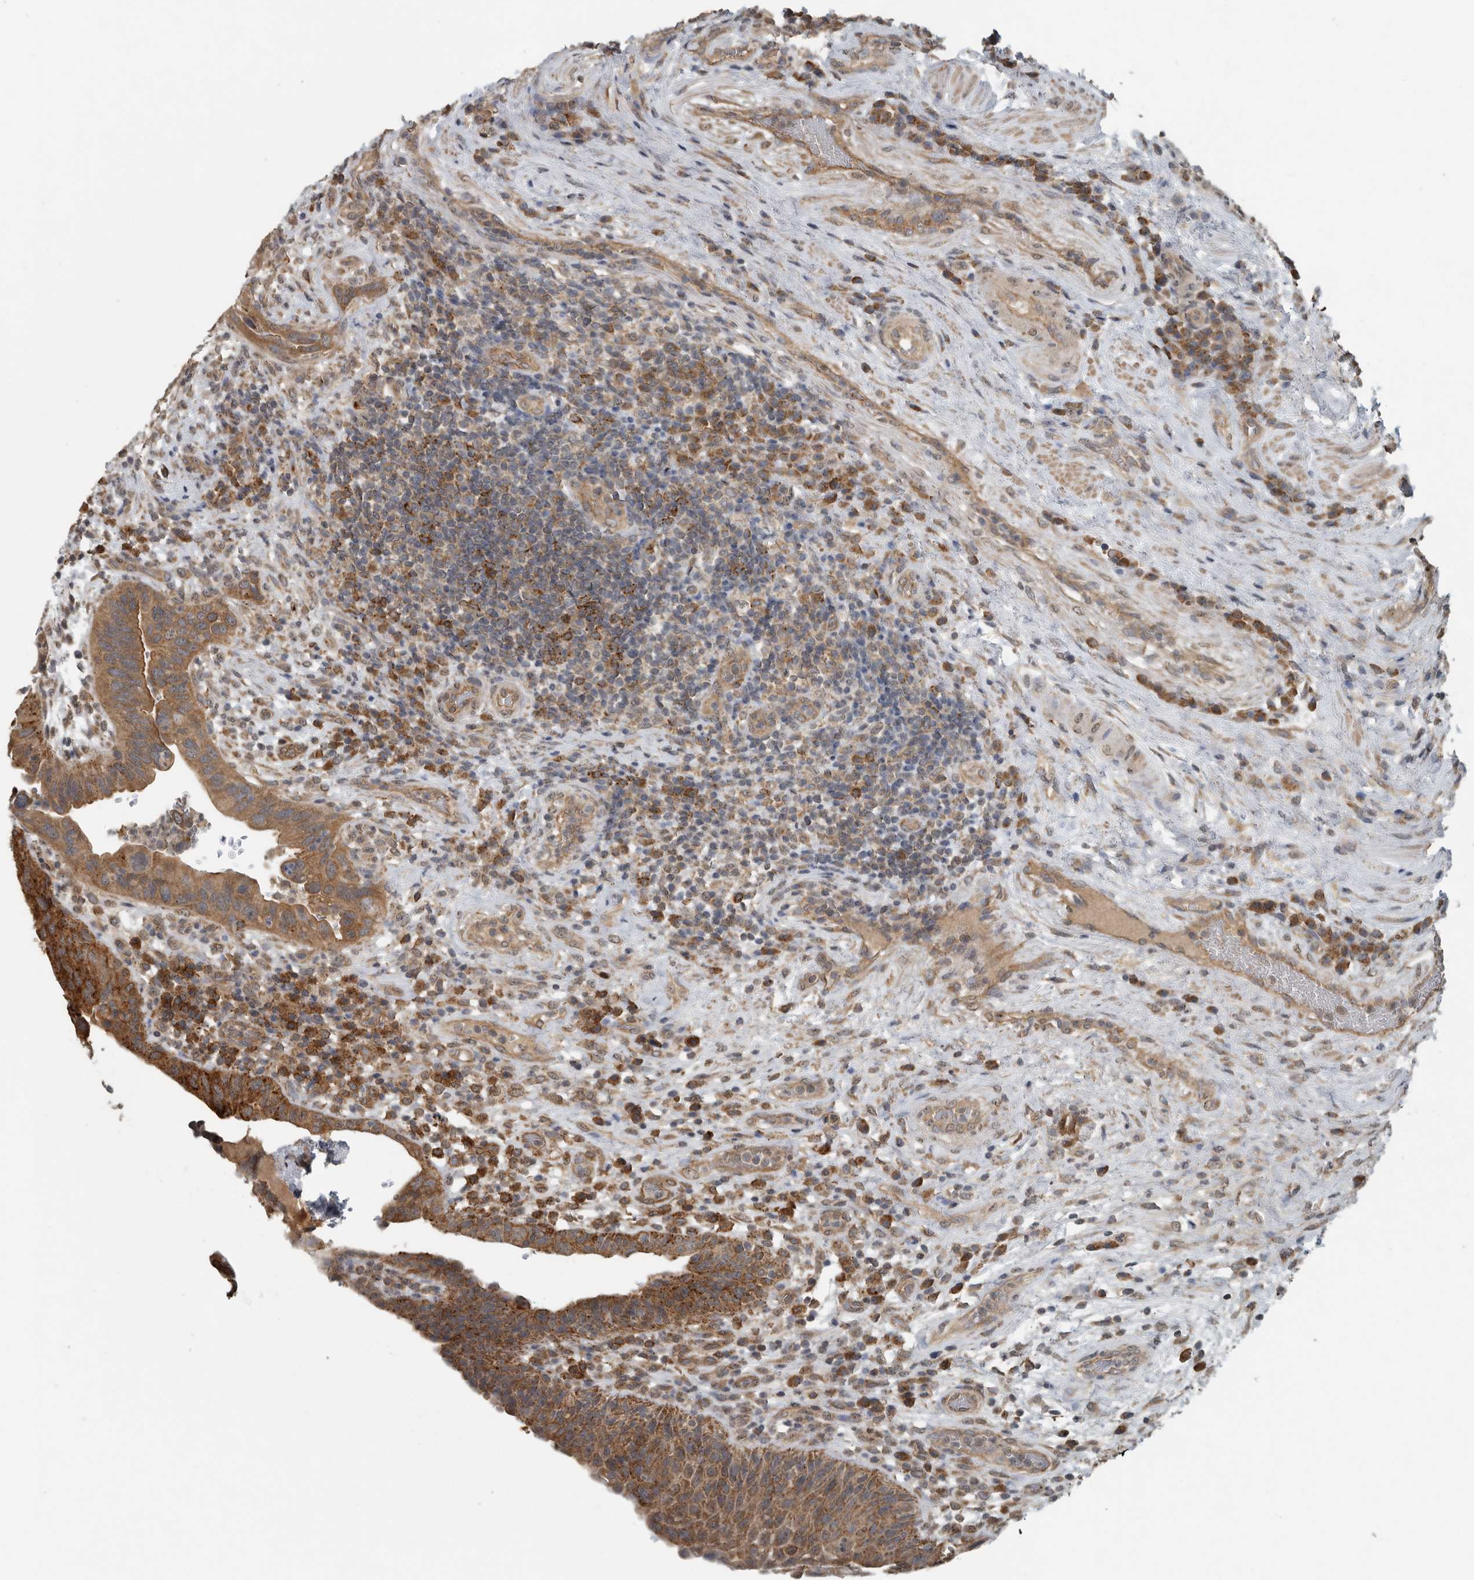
{"staining": {"intensity": "moderate", "quantity": ">75%", "location": "cytoplasmic/membranous"}, "tissue": "urothelial cancer", "cell_type": "Tumor cells", "image_type": "cancer", "snomed": [{"axis": "morphology", "description": "Urothelial carcinoma, High grade"}, {"axis": "topography", "description": "Urinary bladder"}], "caption": "Urothelial cancer was stained to show a protein in brown. There is medium levels of moderate cytoplasmic/membranous expression in approximately >75% of tumor cells.", "gene": "AFAP1", "patient": {"sex": "female", "age": 82}}